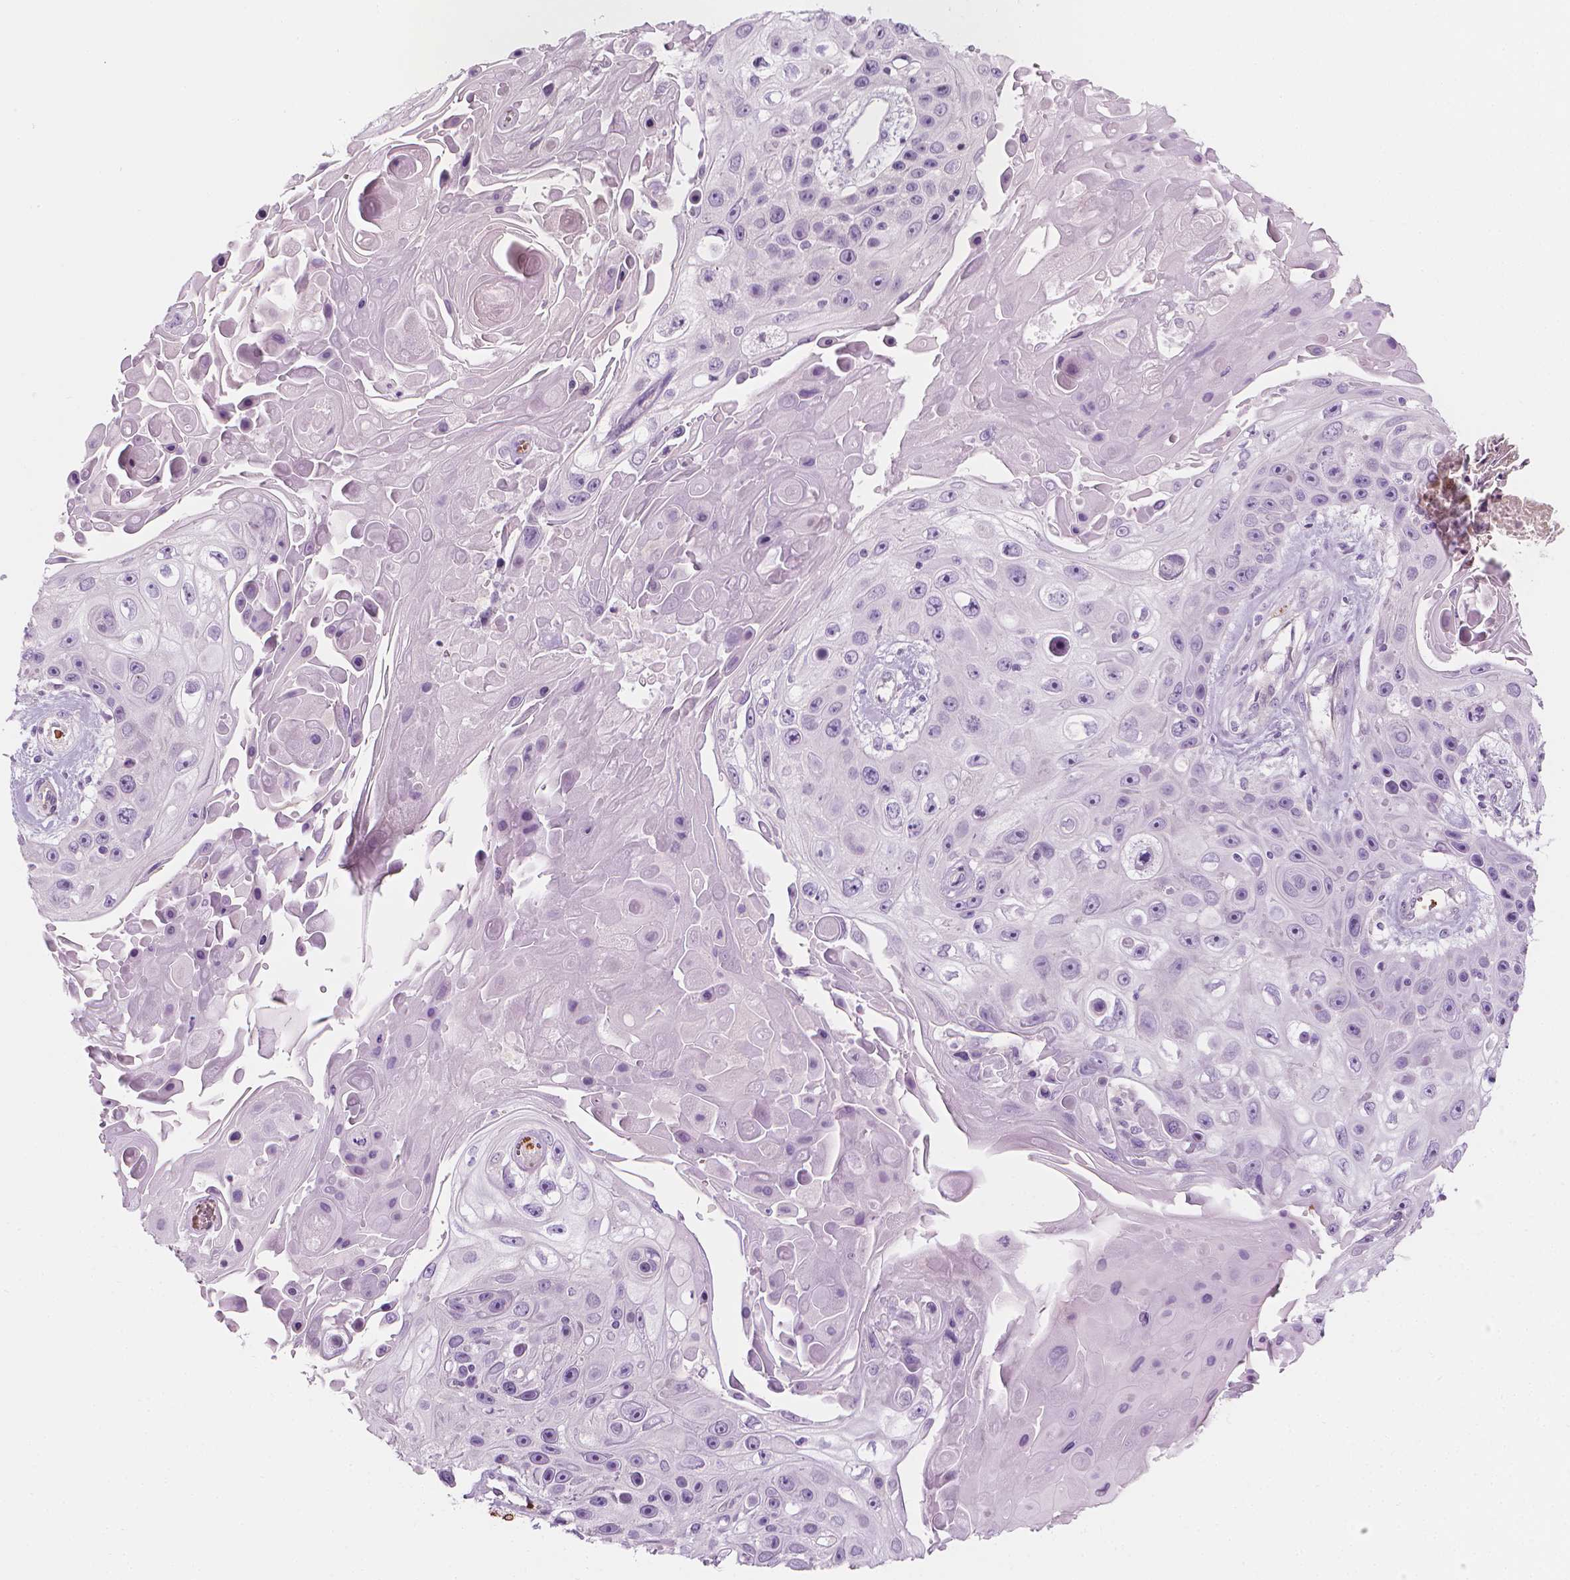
{"staining": {"intensity": "negative", "quantity": "none", "location": "none"}, "tissue": "skin cancer", "cell_type": "Tumor cells", "image_type": "cancer", "snomed": [{"axis": "morphology", "description": "Squamous cell carcinoma, NOS"}, {"axis": "topography", "description": "Skin"}], "caption": "This is an IHC histopathology image of squamous cell carcinoma (skin). There is no positivity in tumor cells.", "gene": "CES1", "patient": {"sex": "male", "age": 82}}